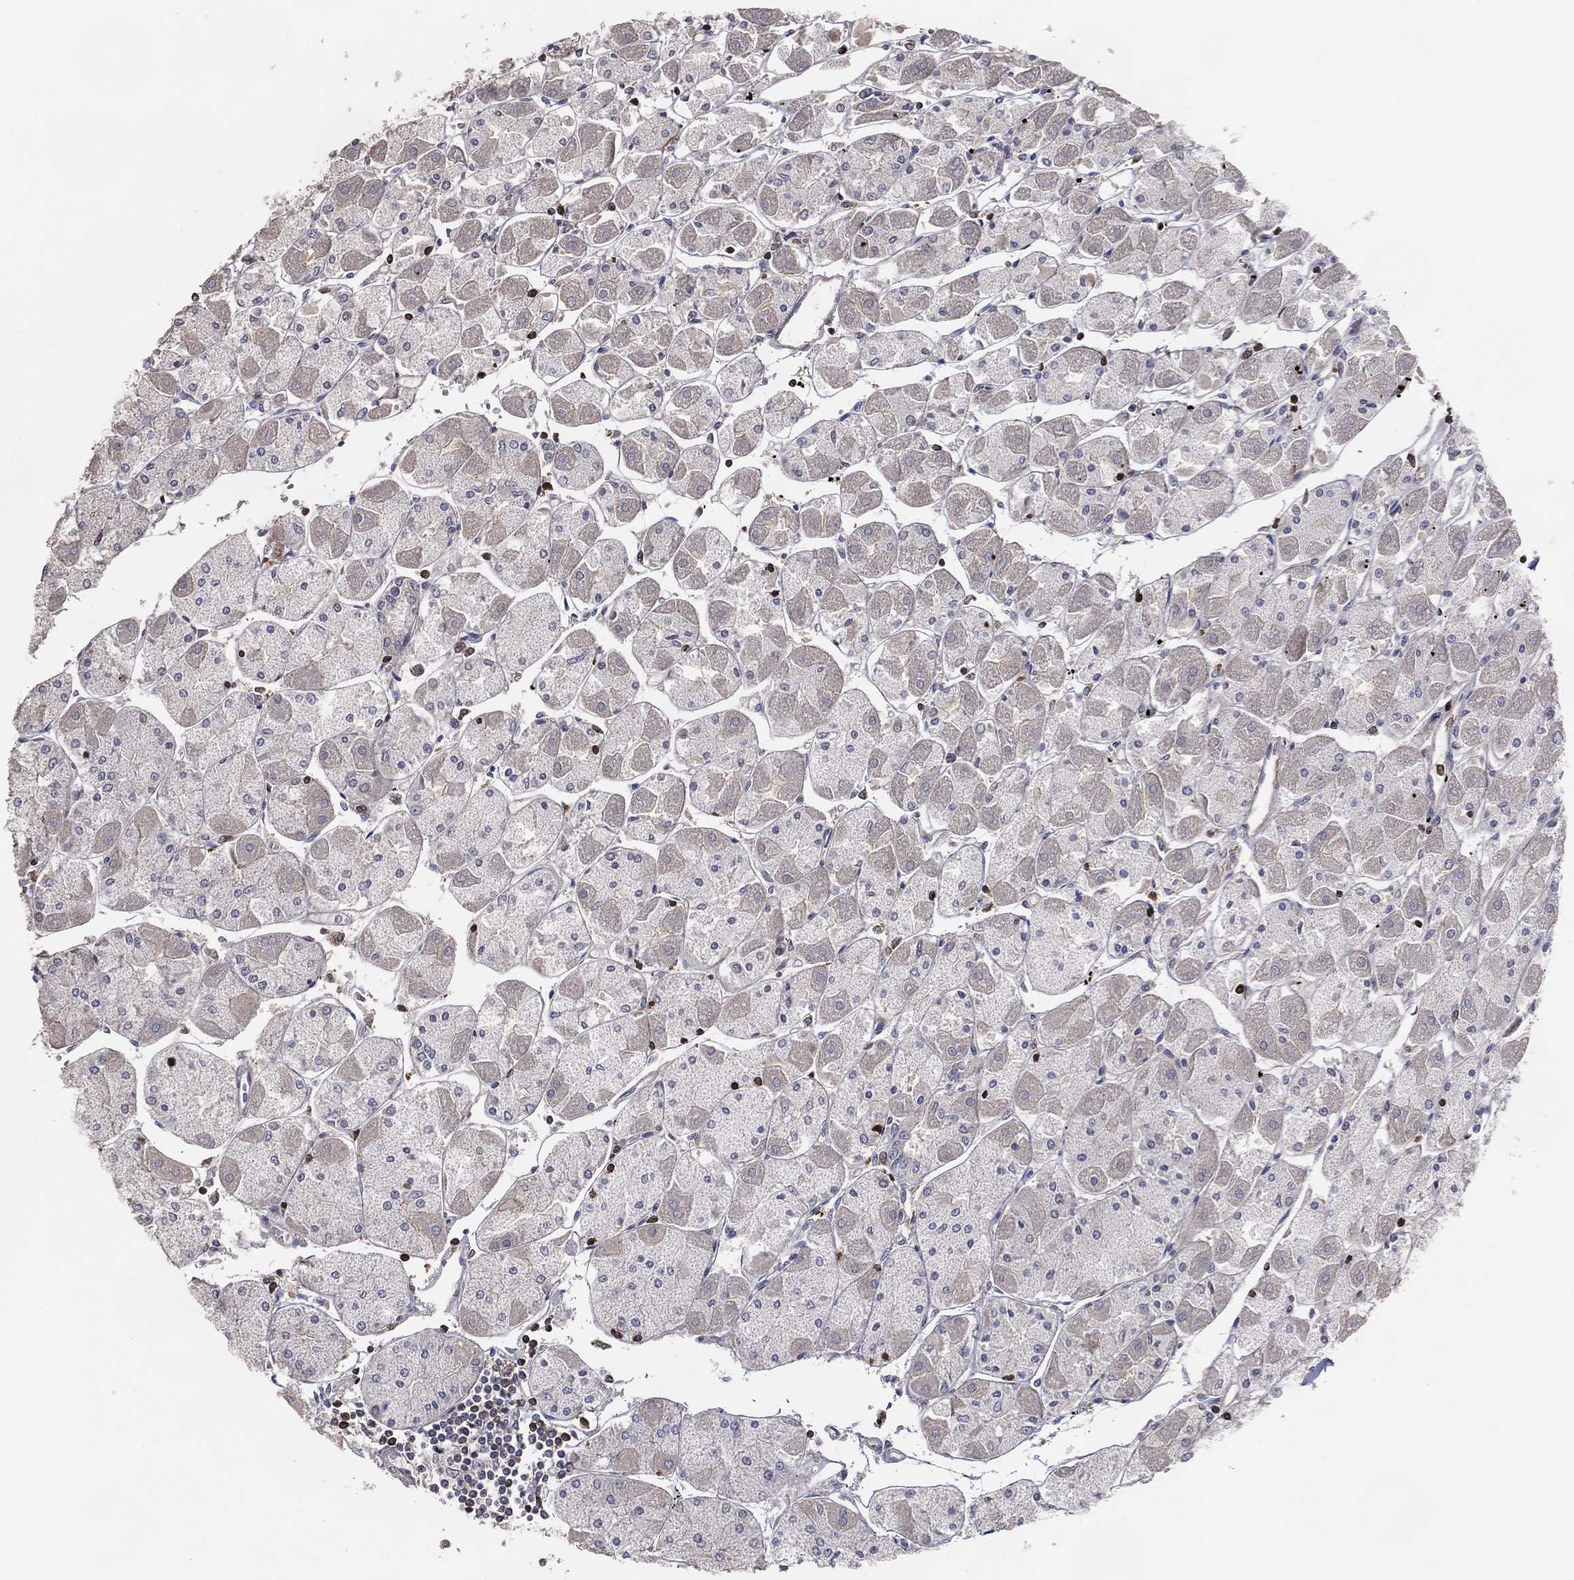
{"staining": {"intensity": "negative", "quantity": "none", "location": "none"}, "tissue": "stomach", "cell_type": "Glandular cells", "image_type": "normal", "snomed": [{"axis": "morphology", "description": "Normal tissue, NOS"}, {"axis": "topography", "description": "Stomach"}], "caption": "IHC histopathology image of unremarkable stomach: stomach stained with DAB reveals no significant protein positivity in glandular cells.", "gene": "PSTPIP1", "patient": {"sex": "male", "age": 70}}